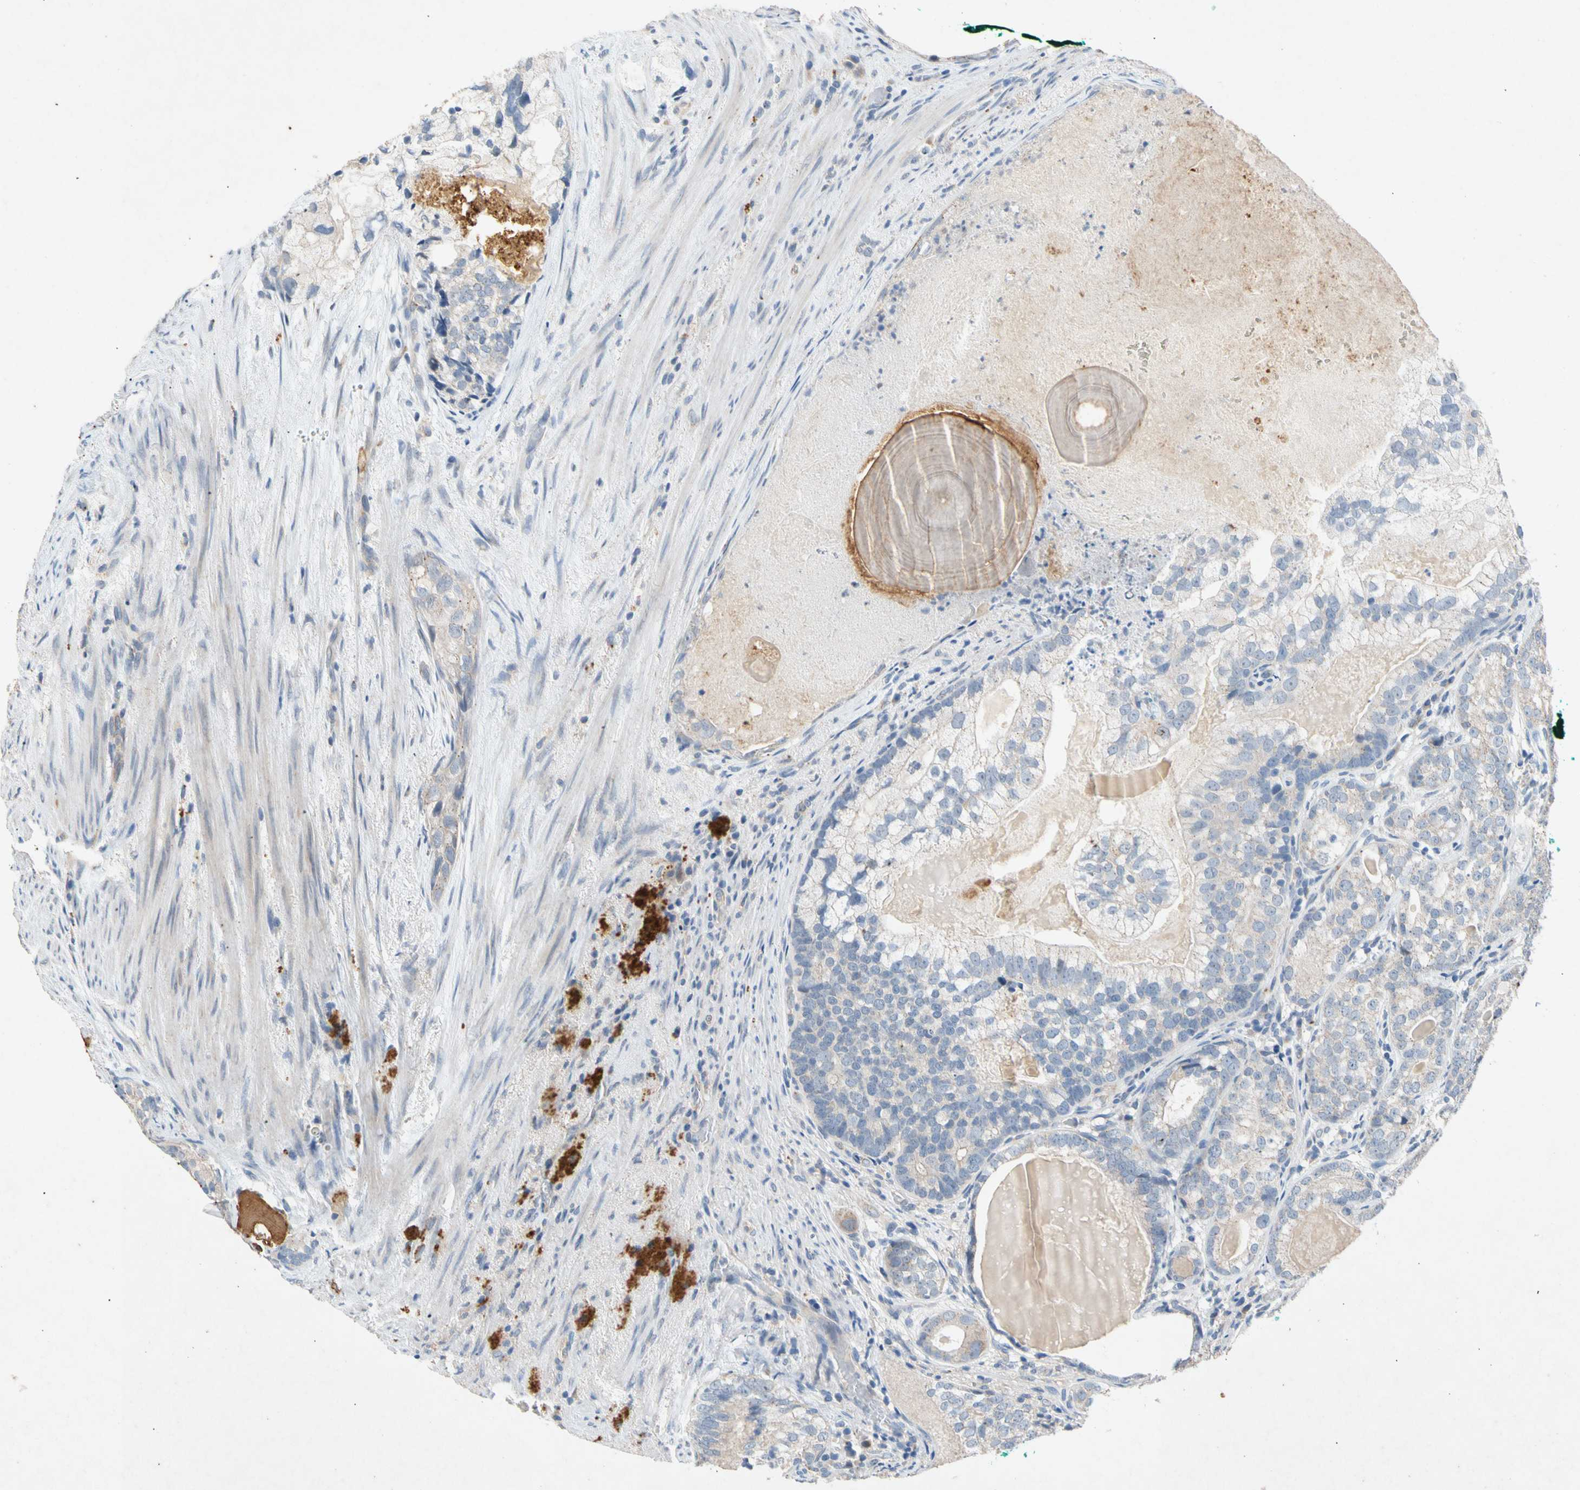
{"staining": {"intensity": "weak", "quantity": "25%-75%", "location": "cytoplasmic/membranous"}, "tissue": "prostate cancer", "cell_type": "Tumor cells", "image_type": "cancer", "snomed": [{"axis": "morphology", "description": "Adenocarcinoma, High grade"}, {"axis": "topography", "description": "Prostate"}], "caption": "The photomicrograph reveals staining of prostate adenocarcinoma (high-grade), revealing weak cytoplasmic/membranous protein expression (brown color) within tumor cells.", "gene": "GASK1B", "patient": {"sex": "male", "age": 66}}